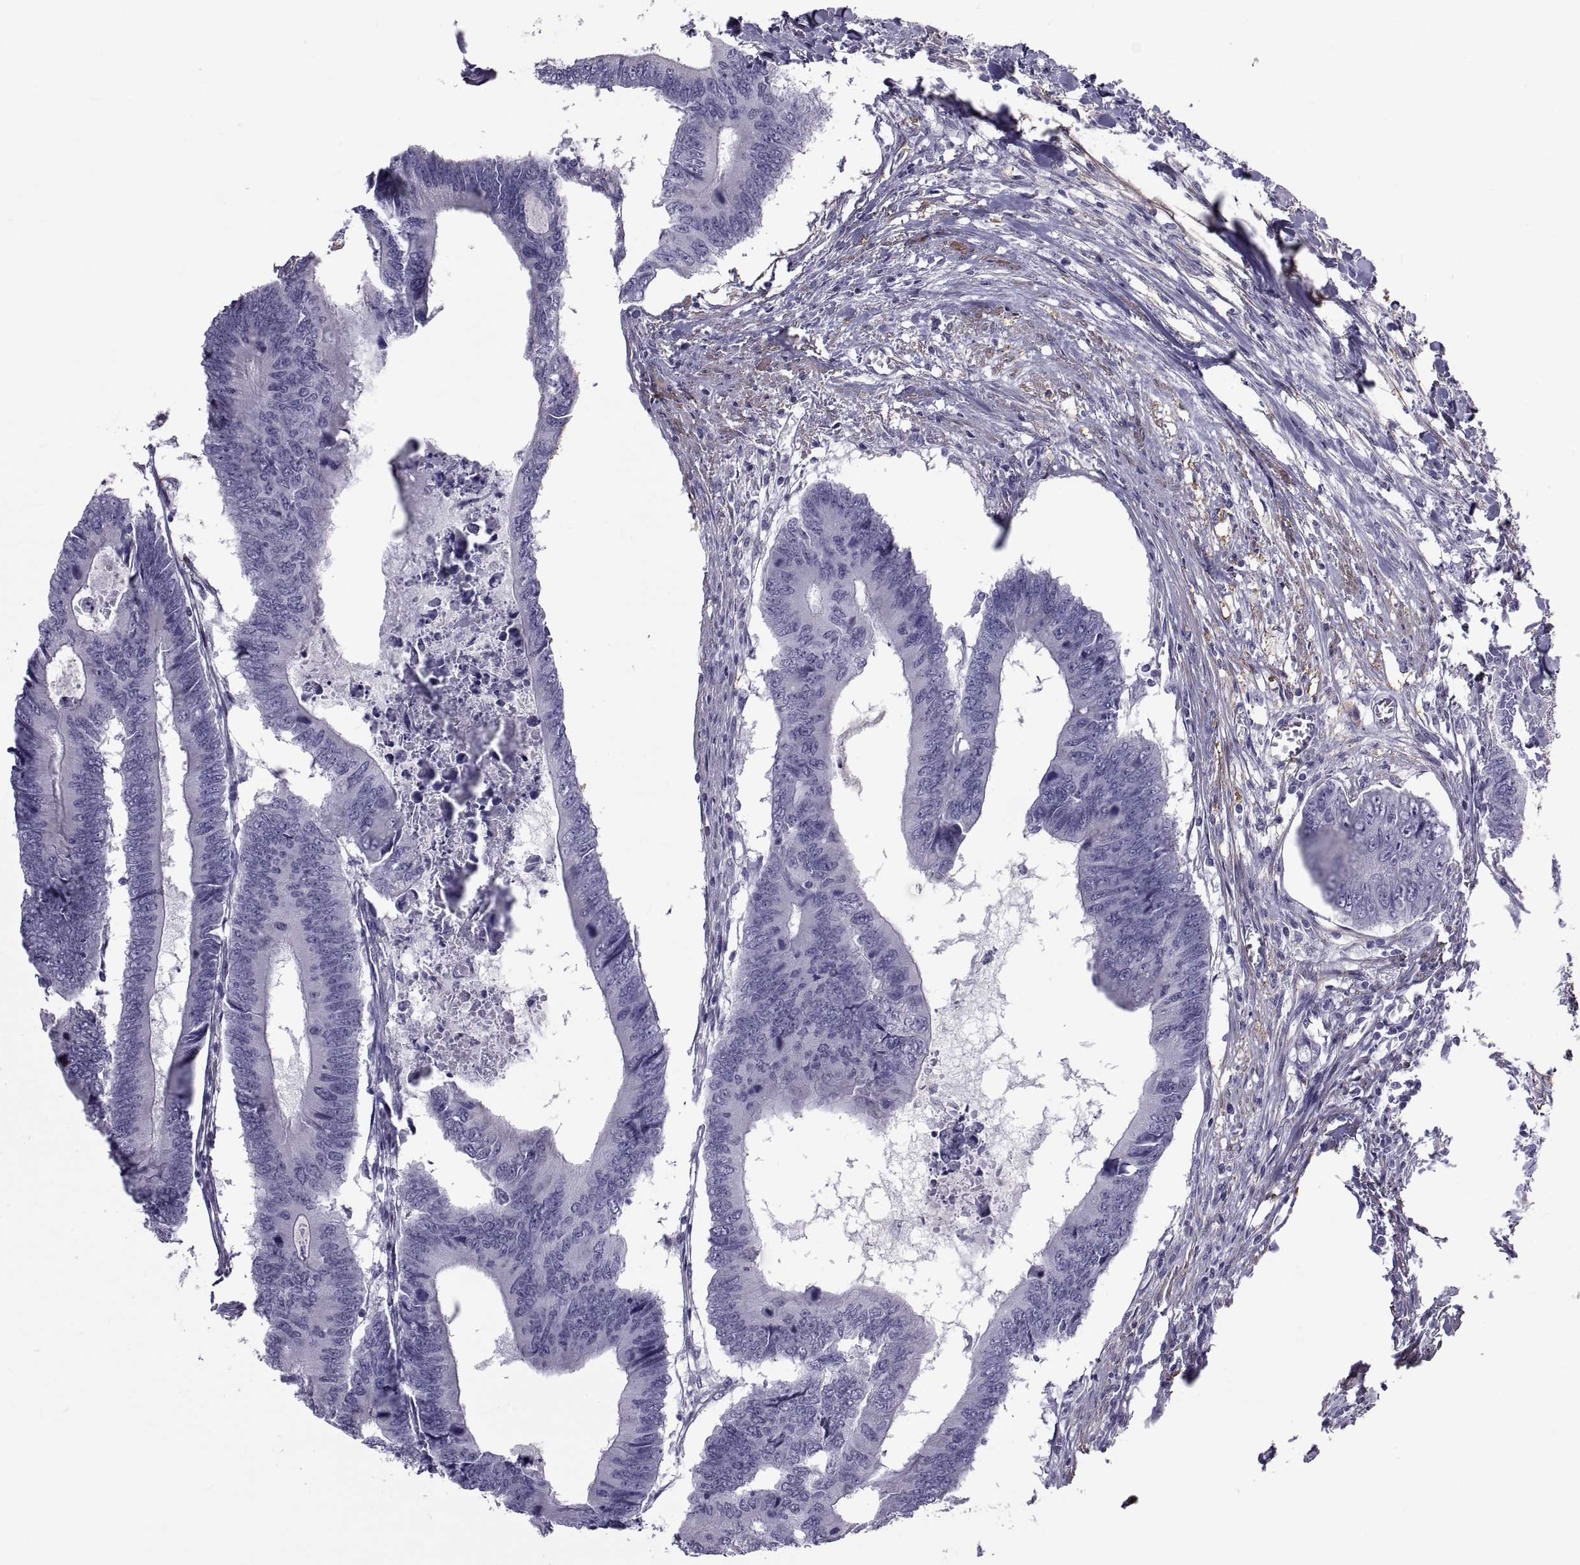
{"staining": {"intensity": "negative", "quantity": "none", "location": "none"}, "tissue": "colorectal cancer", "cell_type": "Tumor cells", "image_type": "cancer", "snomed": [{"axis": "morphology", "description": "Adenocarcinoma, NOS"}, {"axis": "topography", "description": "Colon"}], "caption": "Human adenocarcinoma (colorectal) stained for a protein using immunohistochemistry (IHC) displays no staining in tumor cells.", "gene": "MAGEB1", "patient": {"sex": "male", "age": 53}}